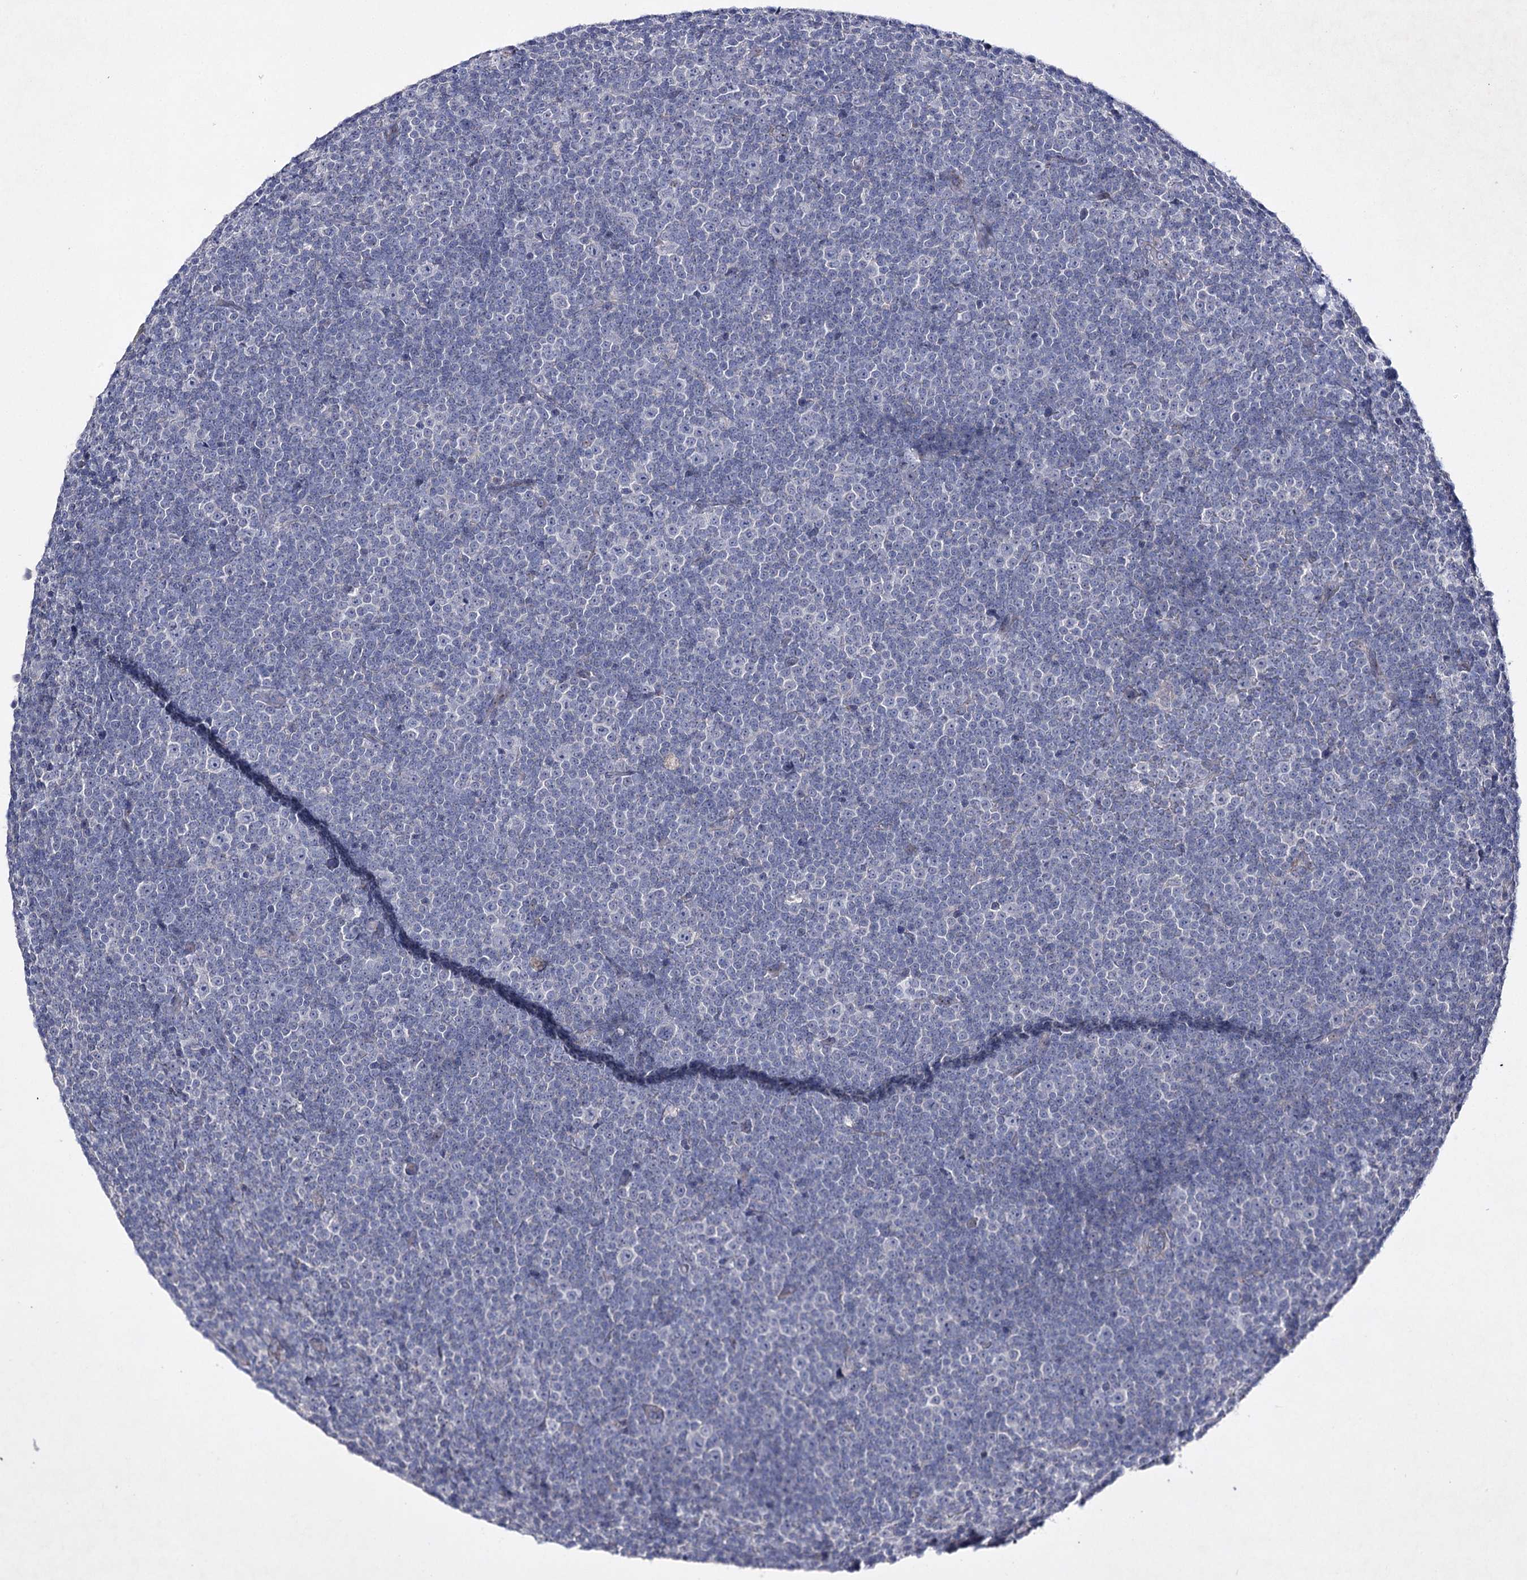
{"staining": {"intensity": "negative", "quantity": "none", "location": "none"}, "tissue": "lymphoma", "cell_type": "Tumor cells", "image_type": "cancer", "snomed": [{"axis": "morphology", "description": "Malignant lymphoma, non-Hodgkin's type, Low grade"}, {"axis": "topography", "description": "Lymph node"}], "caption": "The image shows no staining of tumor cells in low-grade malignant lymphoma, non-Hodgkin's type.", "gene": "COX15", "patient": {"sex": "female", "age": 67}}